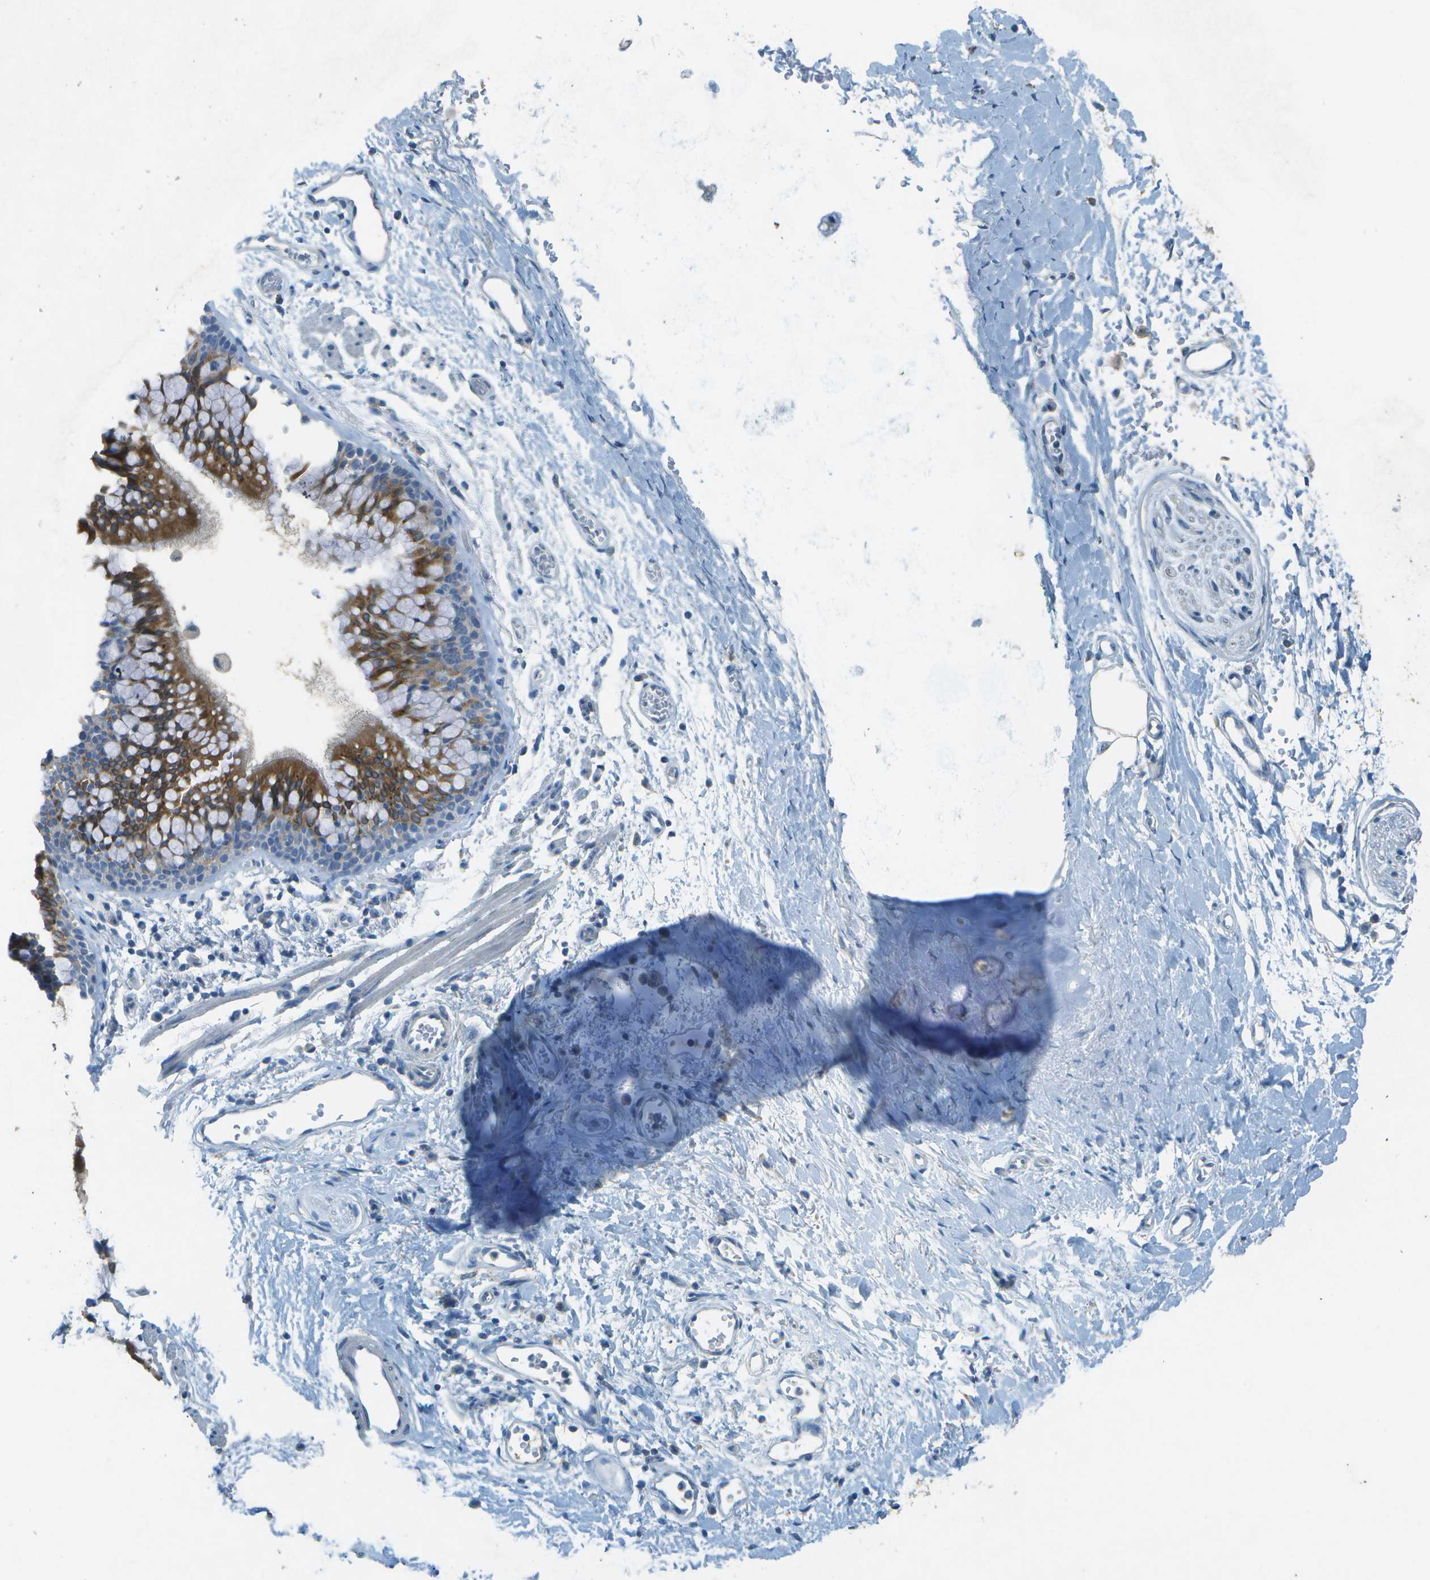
{"staining": {"intensity": "negative", "quantity": "none", "location": "none"}, "tissue": "adipose tissue", "cell_type": "Adipocytes", "image_type": "normal", "snomed": [{"axis": "morphology", "description": "Normal tissue, NOS"}, {"axis": "topography", "description": "Cartilage tissue"}, {"axis": "topography", "description": "Bronchus"}], "caption": "IHC image of unremarkable adipose tissue stained for a protein (brown), which displays no expression in adipocytes. (DAB (3,3'-diaminobenzidine) immunohistochemistry (IHC) with hematoxylin counter stain).", "gene": "LGI2", "patient": {"sex": "female", "age": 53}}